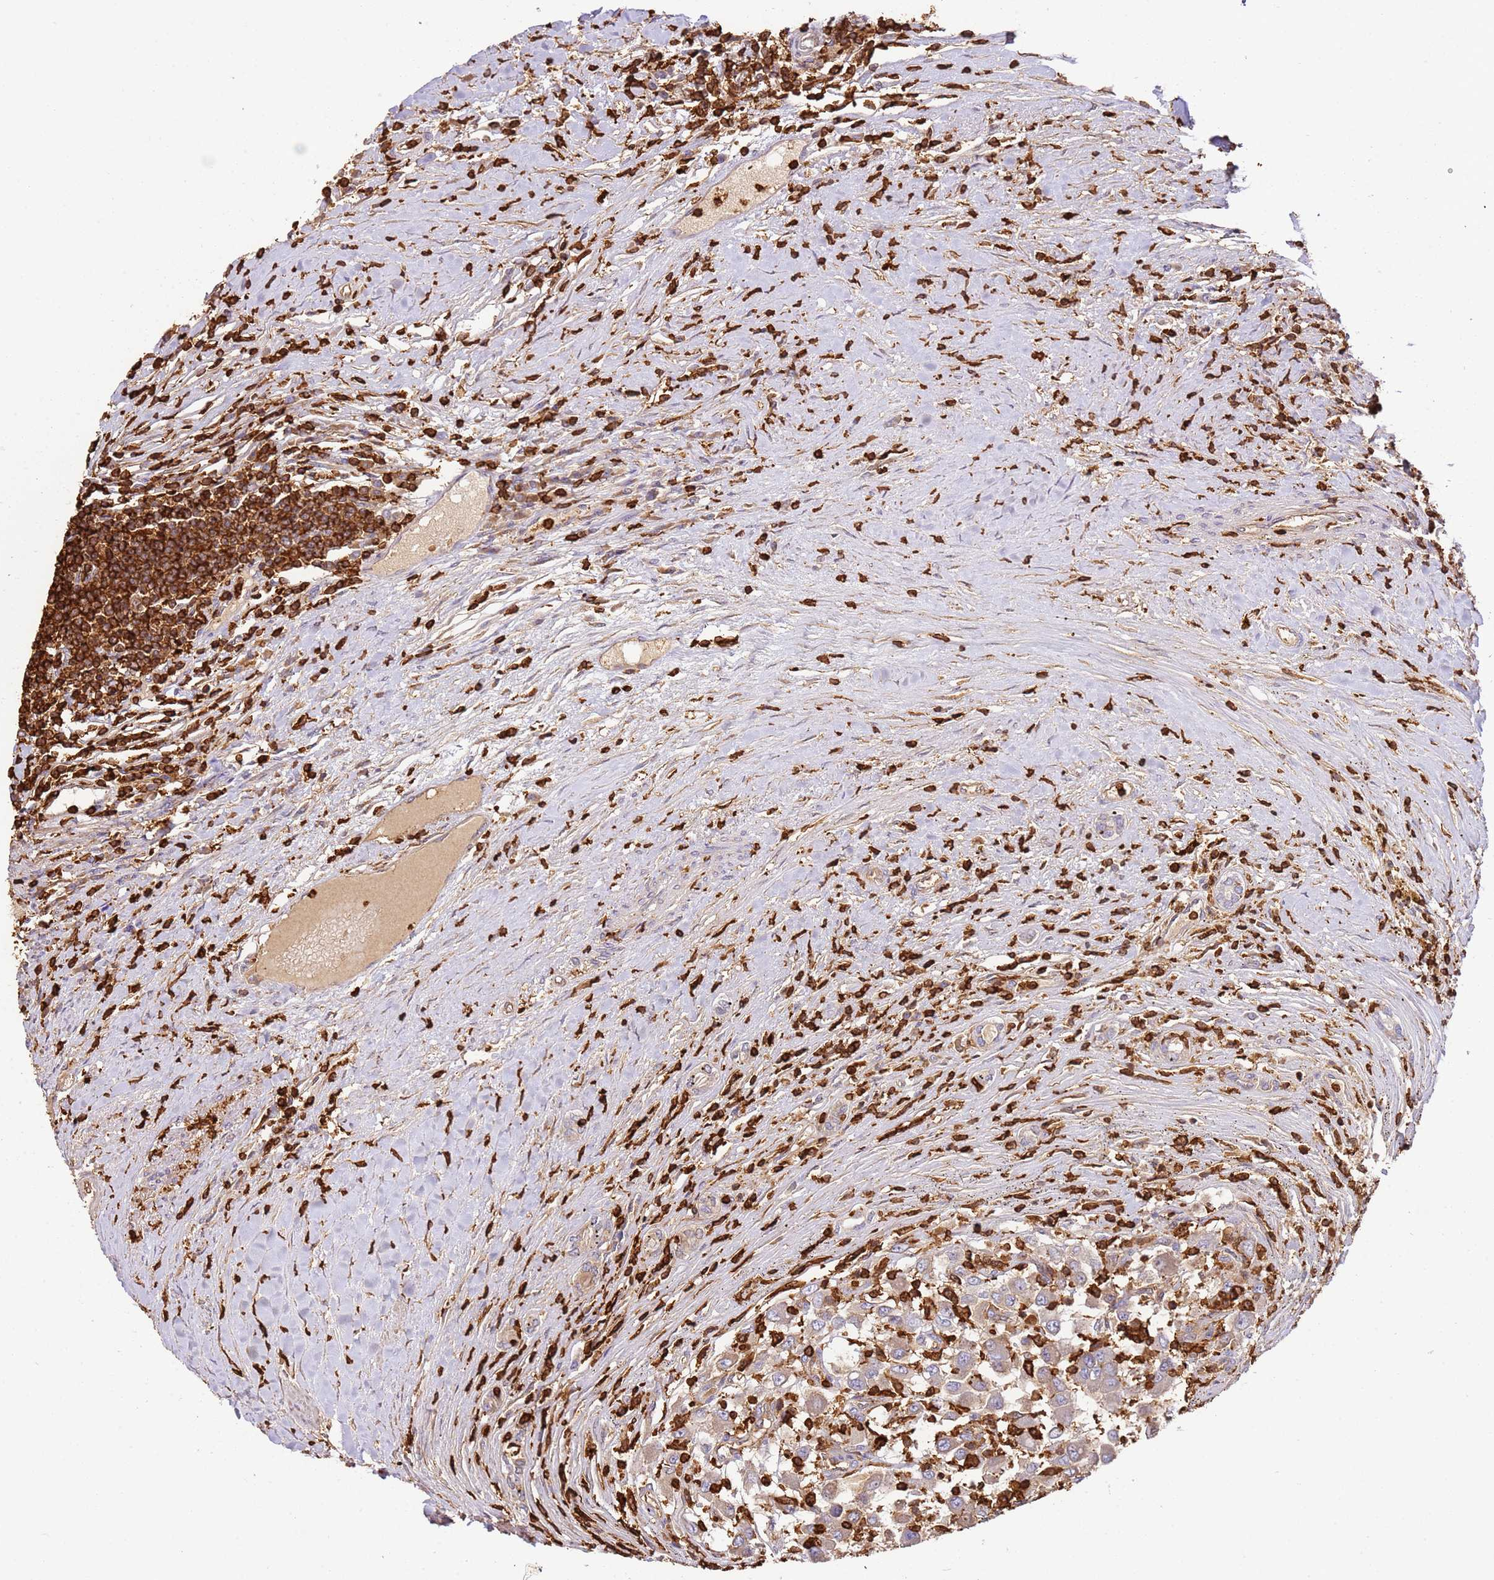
{"staining": {"intensity": "weak", "quantity": "<25%", "location": "cytoplasmic/membranous"}, "tissue": "renal cancer", "cell_type": "Tumor cells", "image_type": "cancer", "snomed": [{"axis": "morphology", "description": "Adenocarcinoma, NOS"}, {"axis": "topography", "description": "Kidney"}], "caption": "DAB immunohistochemical staining of renal adenocarcinoma displays no significant expression in tumor cells. The staining was performed using DAB (3,3'-diaminobenzidine) to visualize the protein expression in brown, while the nuclei were stained in blue with hematoxylin (Magnification: 20x).", "gene": "OR6P1", "patient": {"sex": "female", "age": 67}}